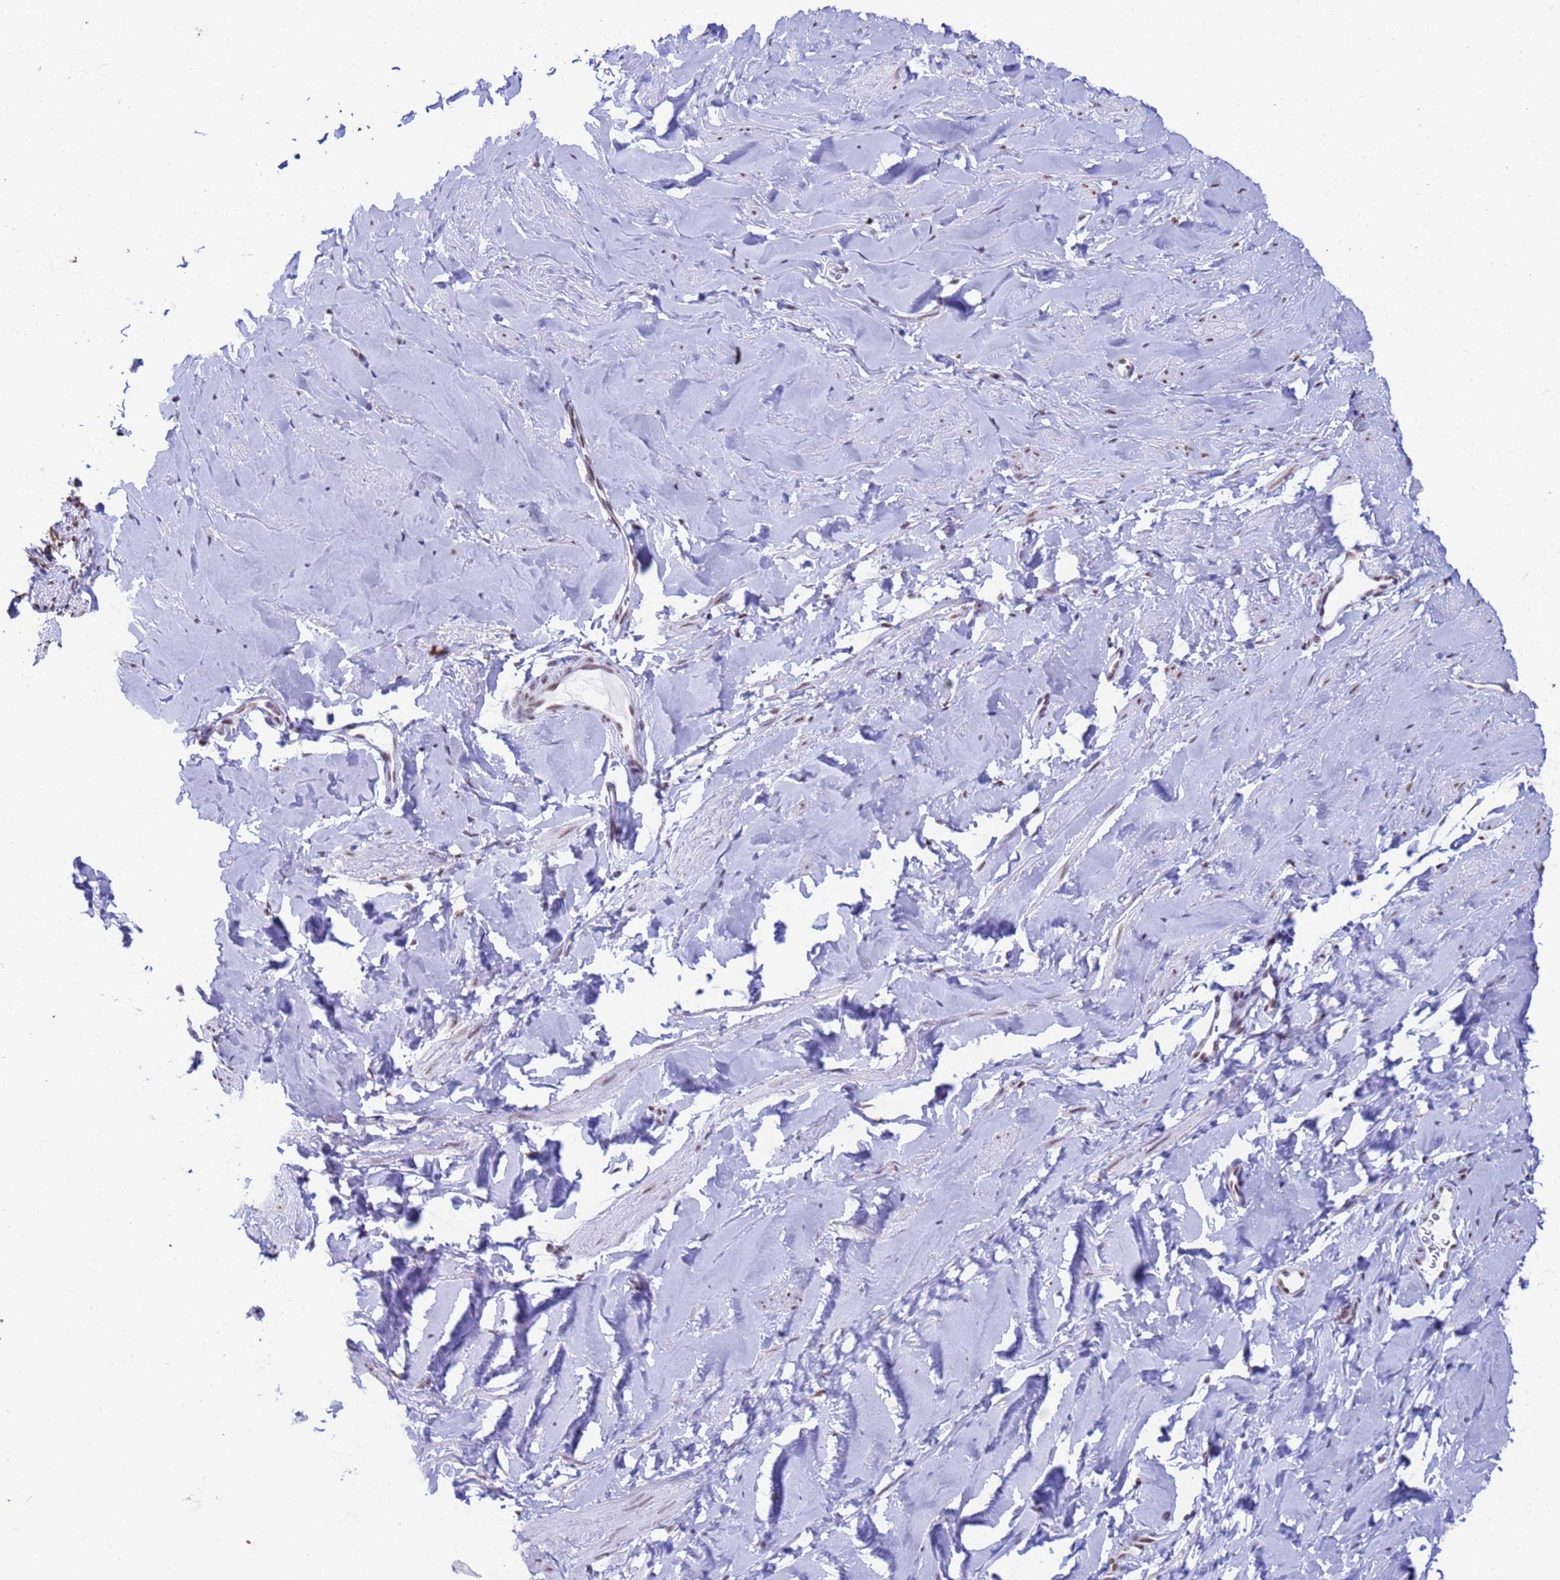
{"staining": {"intensity": "moderate", "quantity": "25%-75%", "location": "nuclear"}, "tissue": "smooth muscle", "cell_type": "Smooth muscle cells", "image_type": "normal", "snomed": [{"axis": "morphology", "description": "Normal tissue, NOS"}, {"axis": "topography", "description": "Smooth muscle"}, {"axis": "topography", "description": "Peripheral nerve tissue"}], "caption": "A micrograph of smooth muscle stained for a protein demonstrates moderate nuclear brown staining in smooth muscle cells. The staining was performed using DAB (3,3'-diaminobenzidine), with brown indicating positive protein expression. Nuclei are stained blue with hematoxylin.", "gene": "FAM170B", "patient": {"sex": "male", "age": 69}}